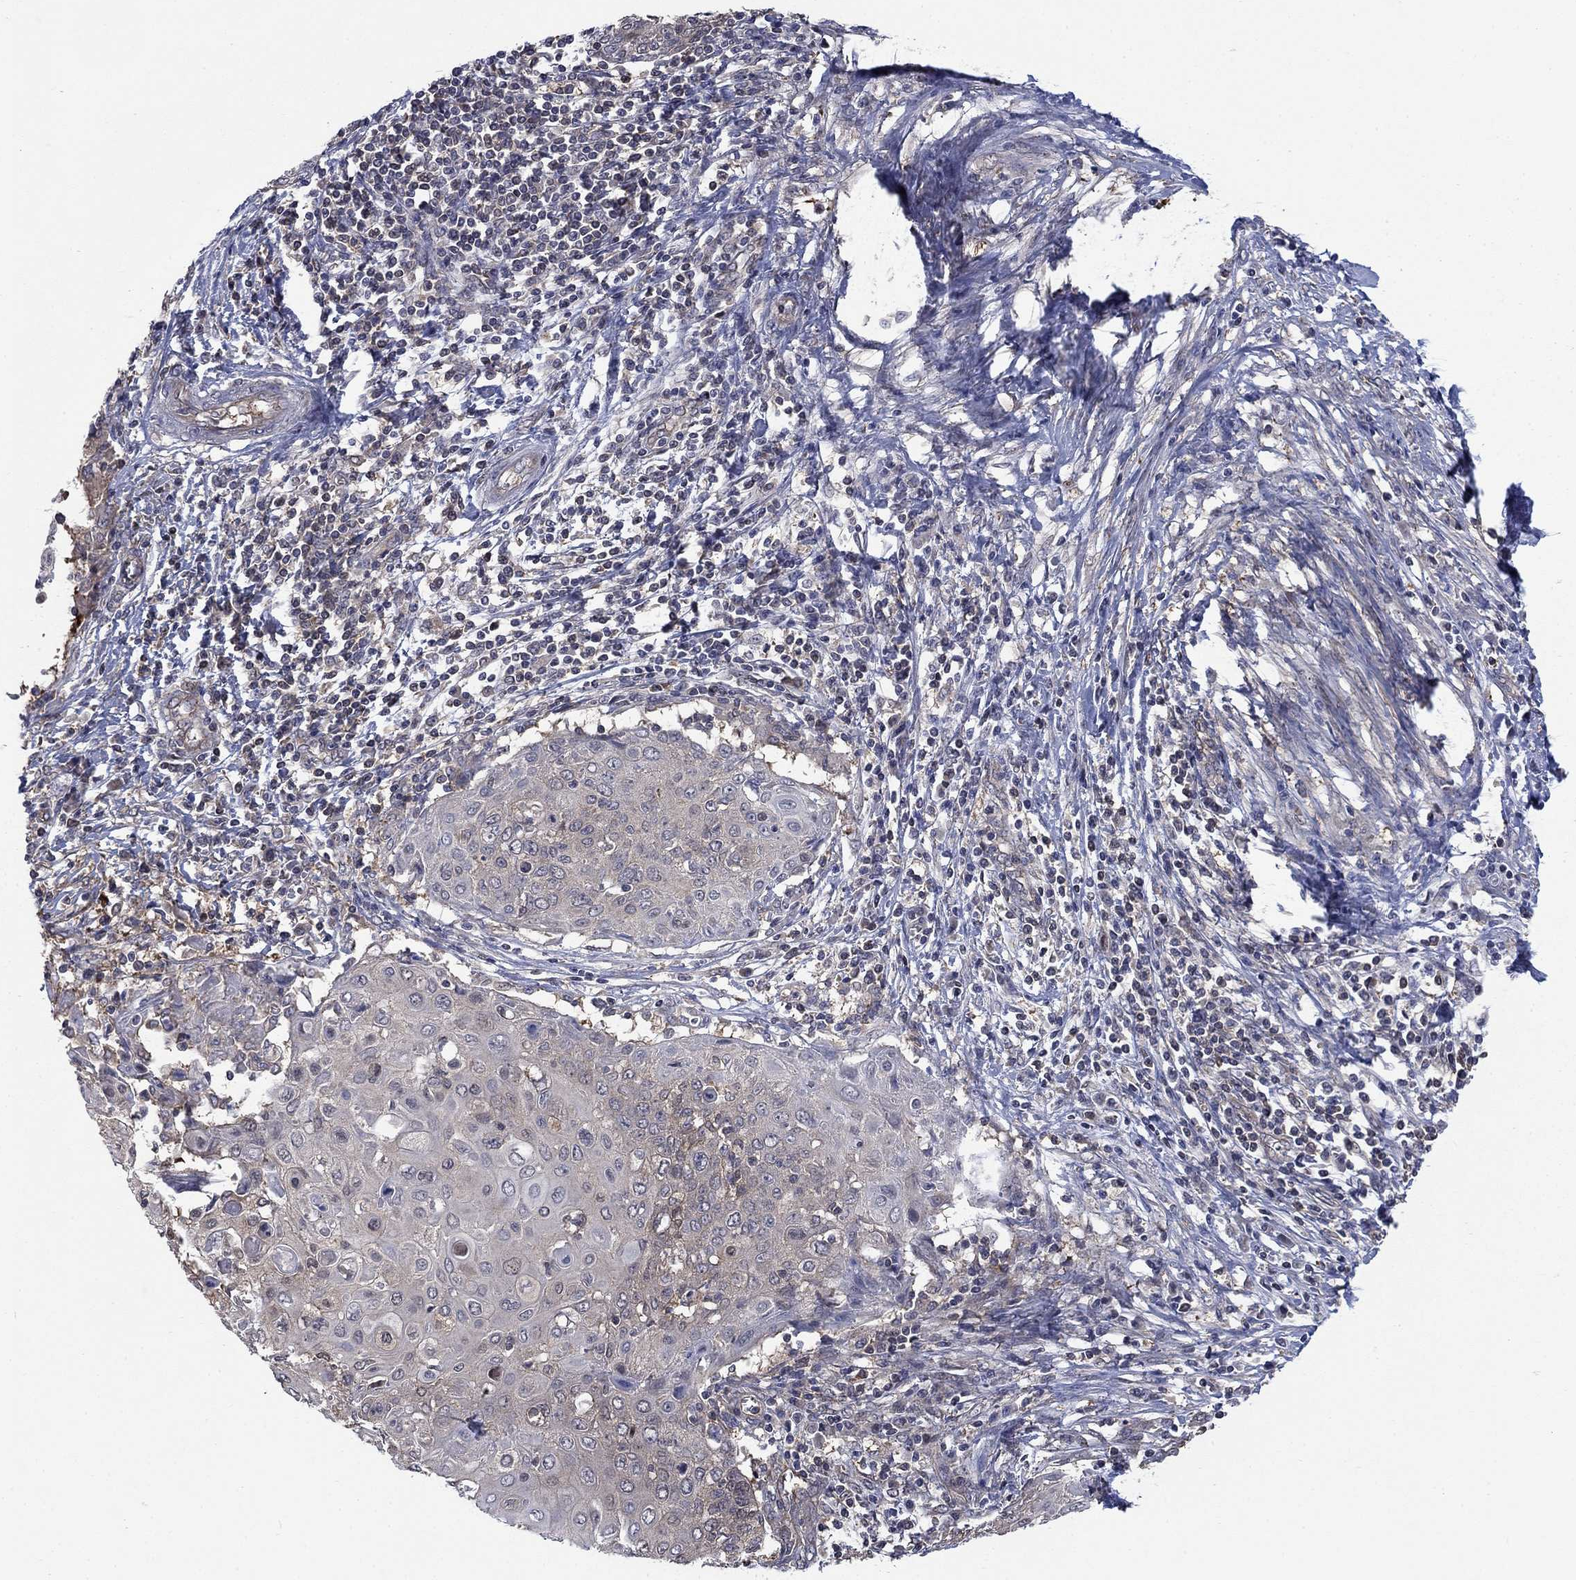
{"staining": {"intensity": "negative", "quantity": "none", "location": "none"}, "tissue": "cervical cancer", "cell_type": "Tumor cells", "image_type": "cancer", "snomed": [{"axis": "morphology", "description": "Squamous cell carcinoma, NOS"}, {"axis": "topography", "description": "Cervix"}], "caption": "A micrograph of human cervical cancer (squamous cell carcinoma) is negative for staining in tumor cells.", "gene": "PDZD2", "patient": {"sex": "female", "age": 39}}